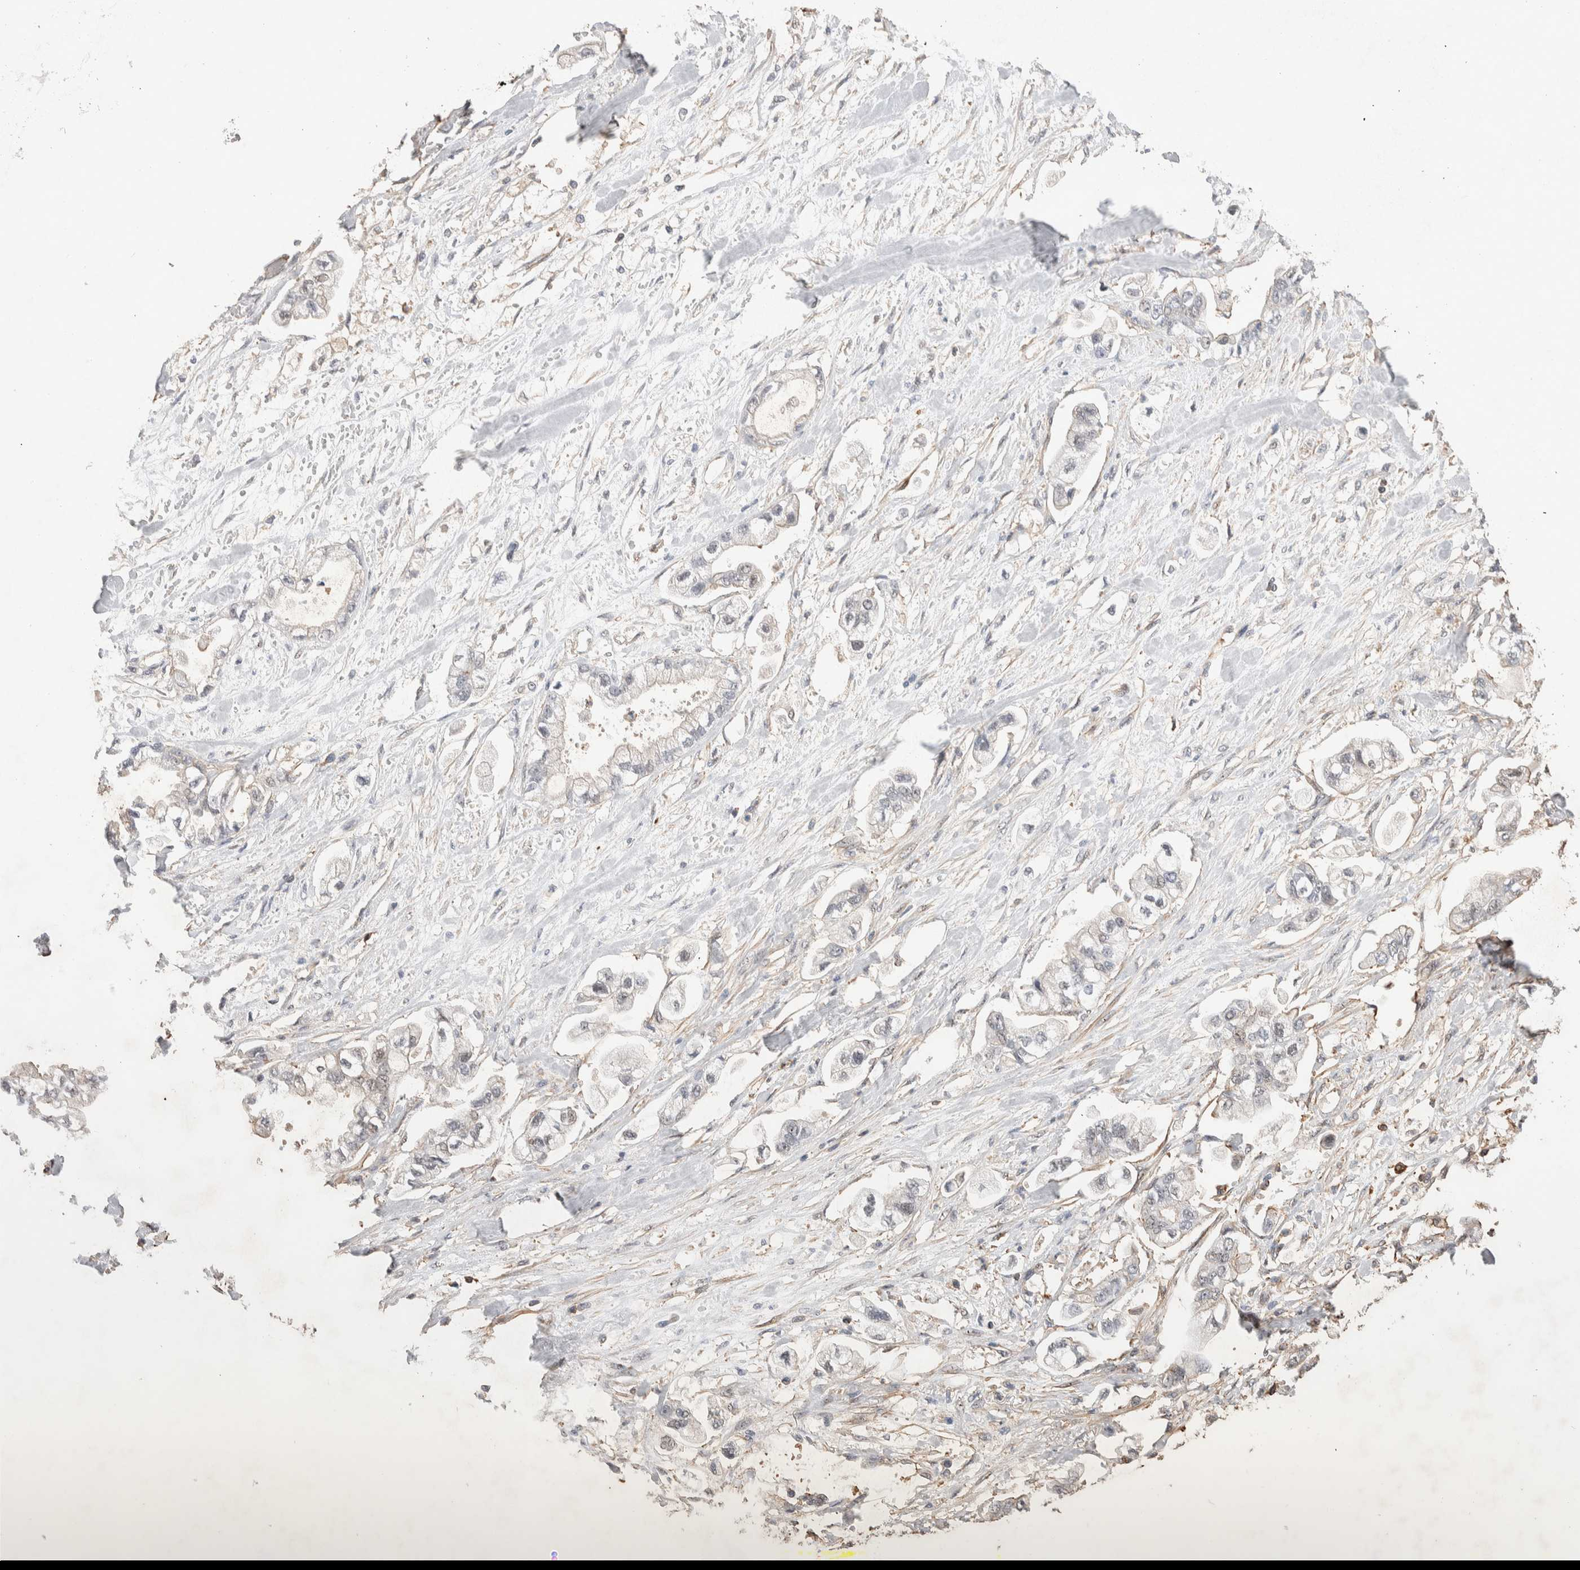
{"staining": {"intensity": "negative", "quantity": "none", "location": "none"}, "tissue": "stomach cancer", "cell_type": "Tumor cells", "image_type": "cancer", "snomed": [{"axis": "morphology", "description": "Normal tissue, NOS"}, {"axis": "morphology", "description": "Adenocarcinoma, NOS"}, {"axis": "topography", "description": "Stomach"}], "caption": "Tumor cells are negative for protein expression in human adenocarcinoma (stomach). (DAB IHC with hematoxylin counter stain).", "gene": "ZNF704", "patient": {"sex": "male", "age": 62}}